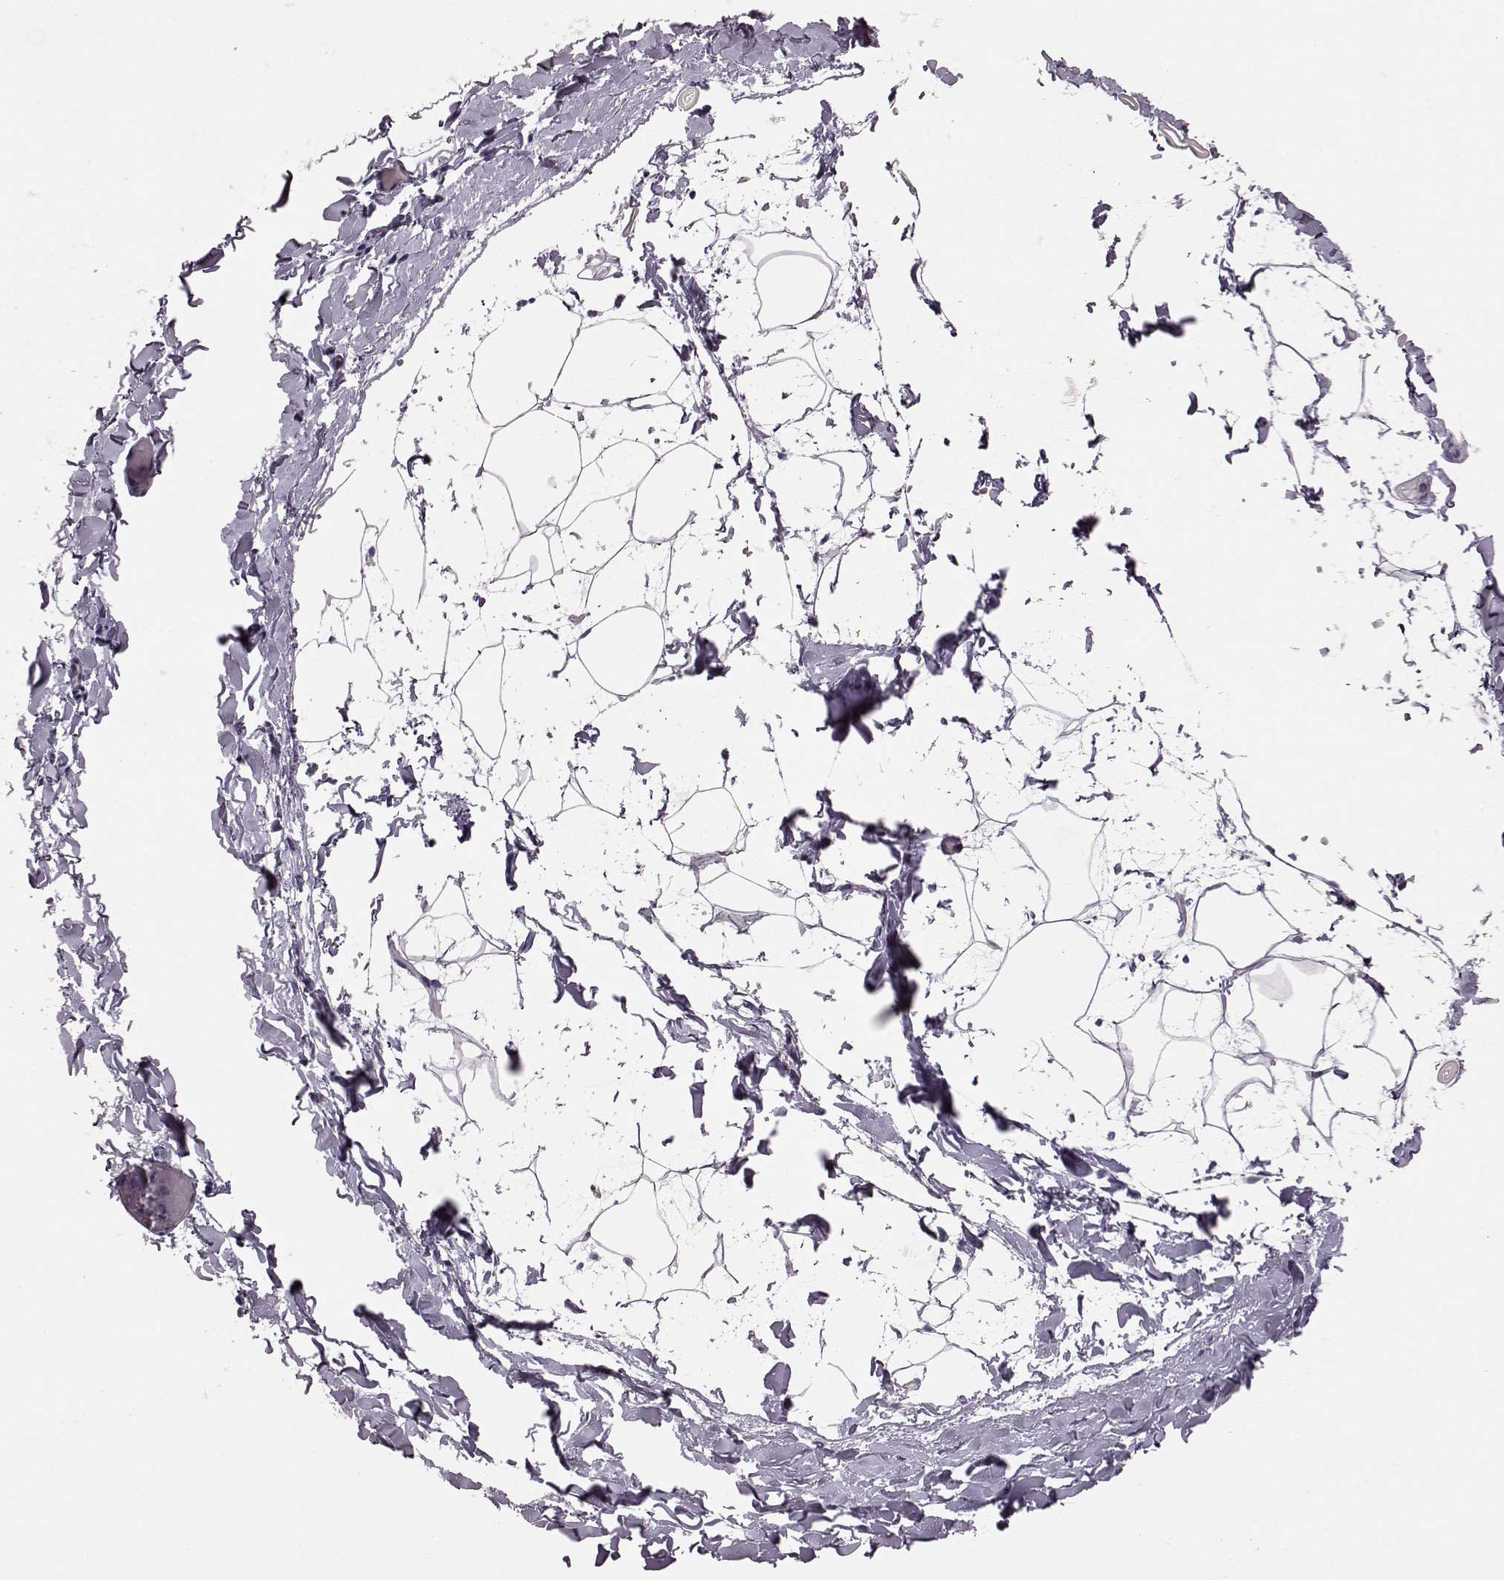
{"staining": {"intensity": "negative", "quantity": "none", "location": "none"}, "tissue": "adipose tissue", "cell_type": "Adipocytes", "image_type": "normal", "snomed": [{"axis": "morphology", "description": "Normal tissue, NOS"}, {"axis": "topography", "description": "Gallbladder"}, {"axis": "topography", "description": "Peripheral nerve tissue"}], "caption": "DAB immunohistochemical staining of unremarkable human adipose tissue reveals no significant positivity in adipocytes. The staining was performed using DAB to visualize the protein expression in brown, while the nuclei were stained in blue with hematoxylin (Magnification: 20x).", "gene": "RIMS2", "patient": {"sex": "female", "age": 45}}